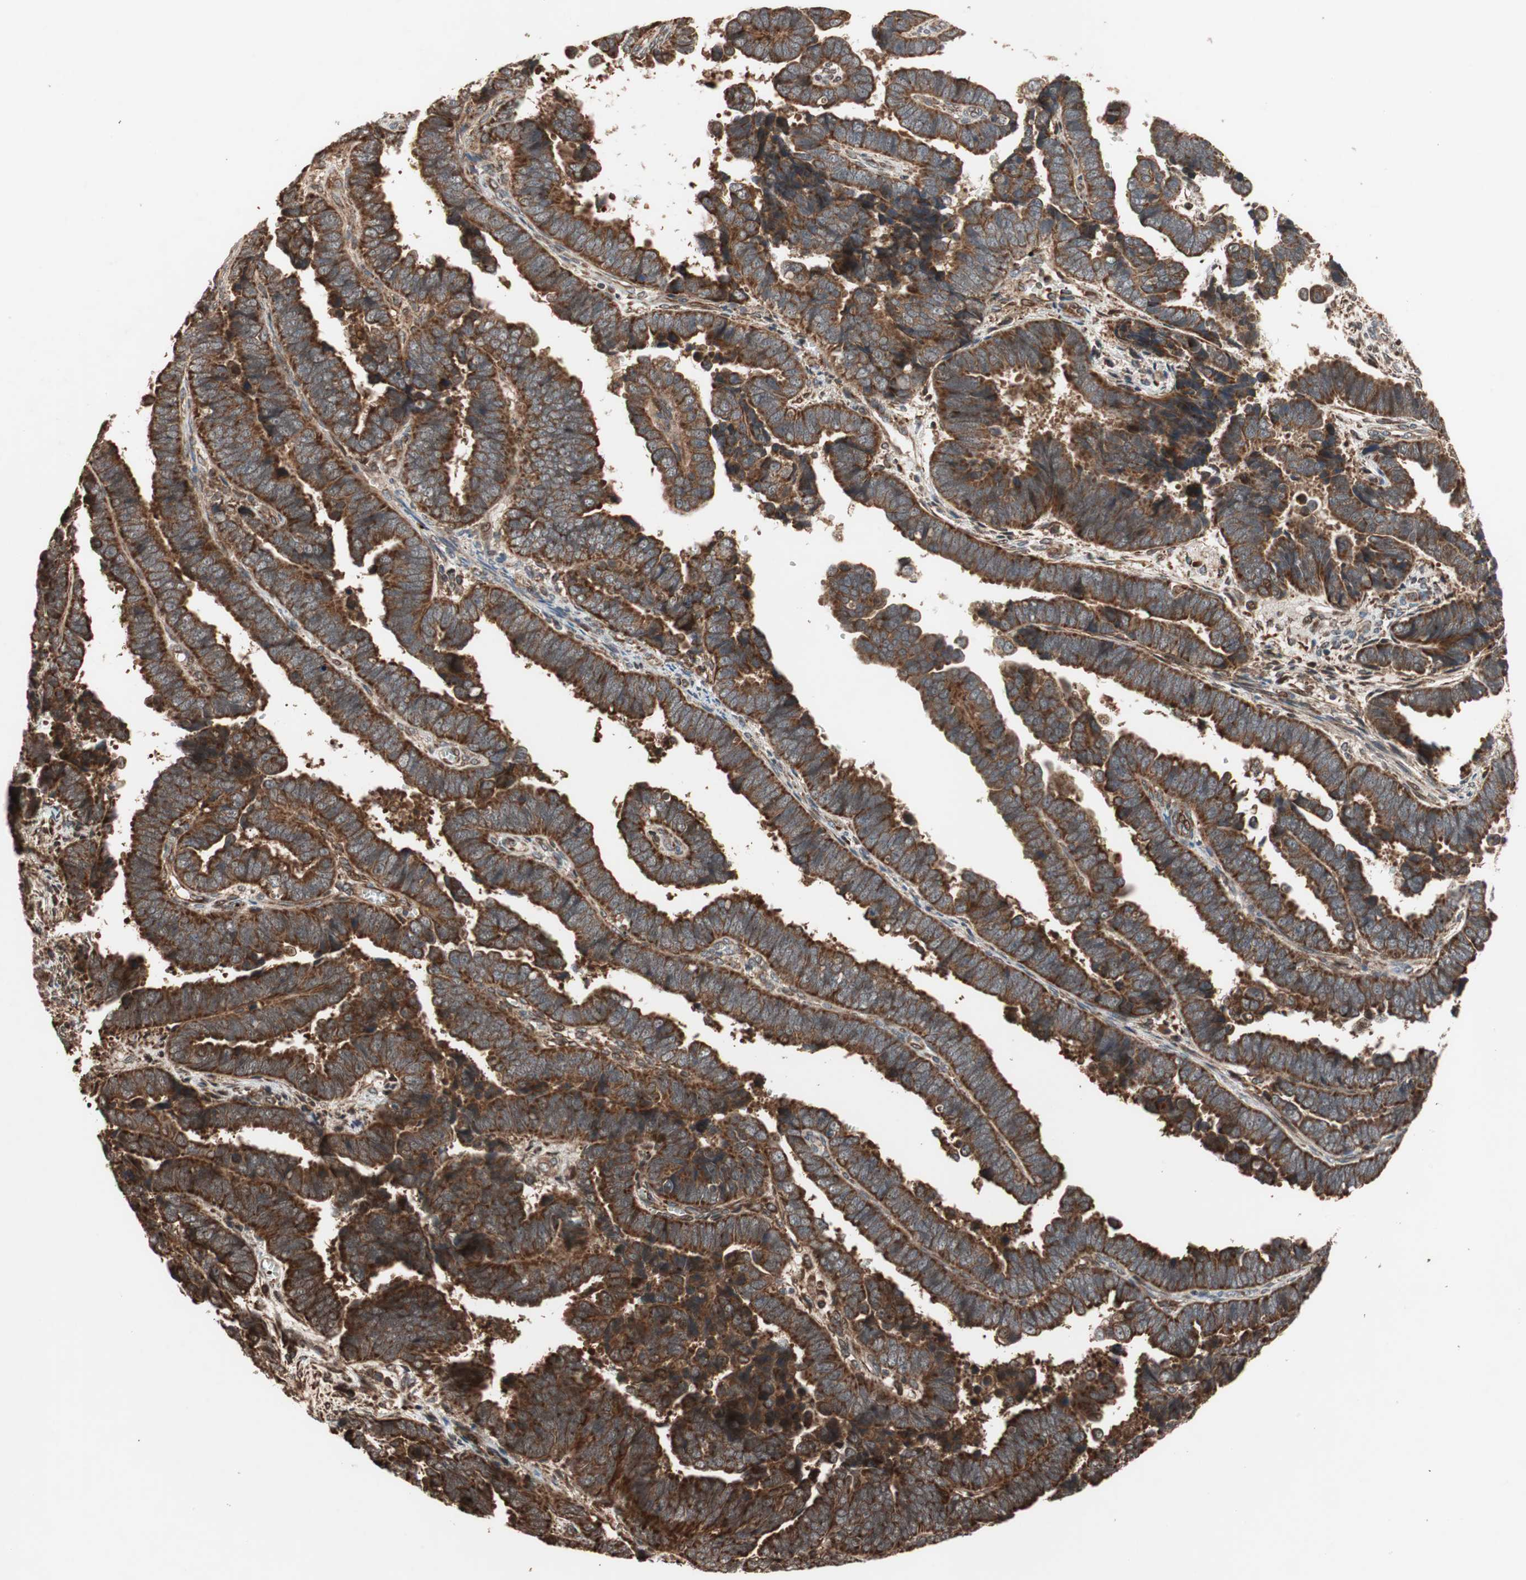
{"staining": {"intensity": "strong", "quantity": ">75%", "location": "cytoplasmic/membranous"}, "tissue": "endometrial cancer", "cell_type": "Tumor cells", "image_type": "cancer", "snomed": [{"axis": "morphology", "description": "Adenocarcinoma, NOS"}, {"axis": "topography", "description": "Endometrium"}], "caption": "Protein expression by immunohistochemistry exhibits strong cytoplasmic/membranous expression in approximately >75% of tumor cells in adenocarcinoma (endometrial). Using DAB (3,3'-diaminobenzidine) (brown) and hematoxylin (blue) stains, captured at high magnification using brightfield microscopy.", "gene": "RAB1A", "patient": {"sex": "female", "age": 75}}